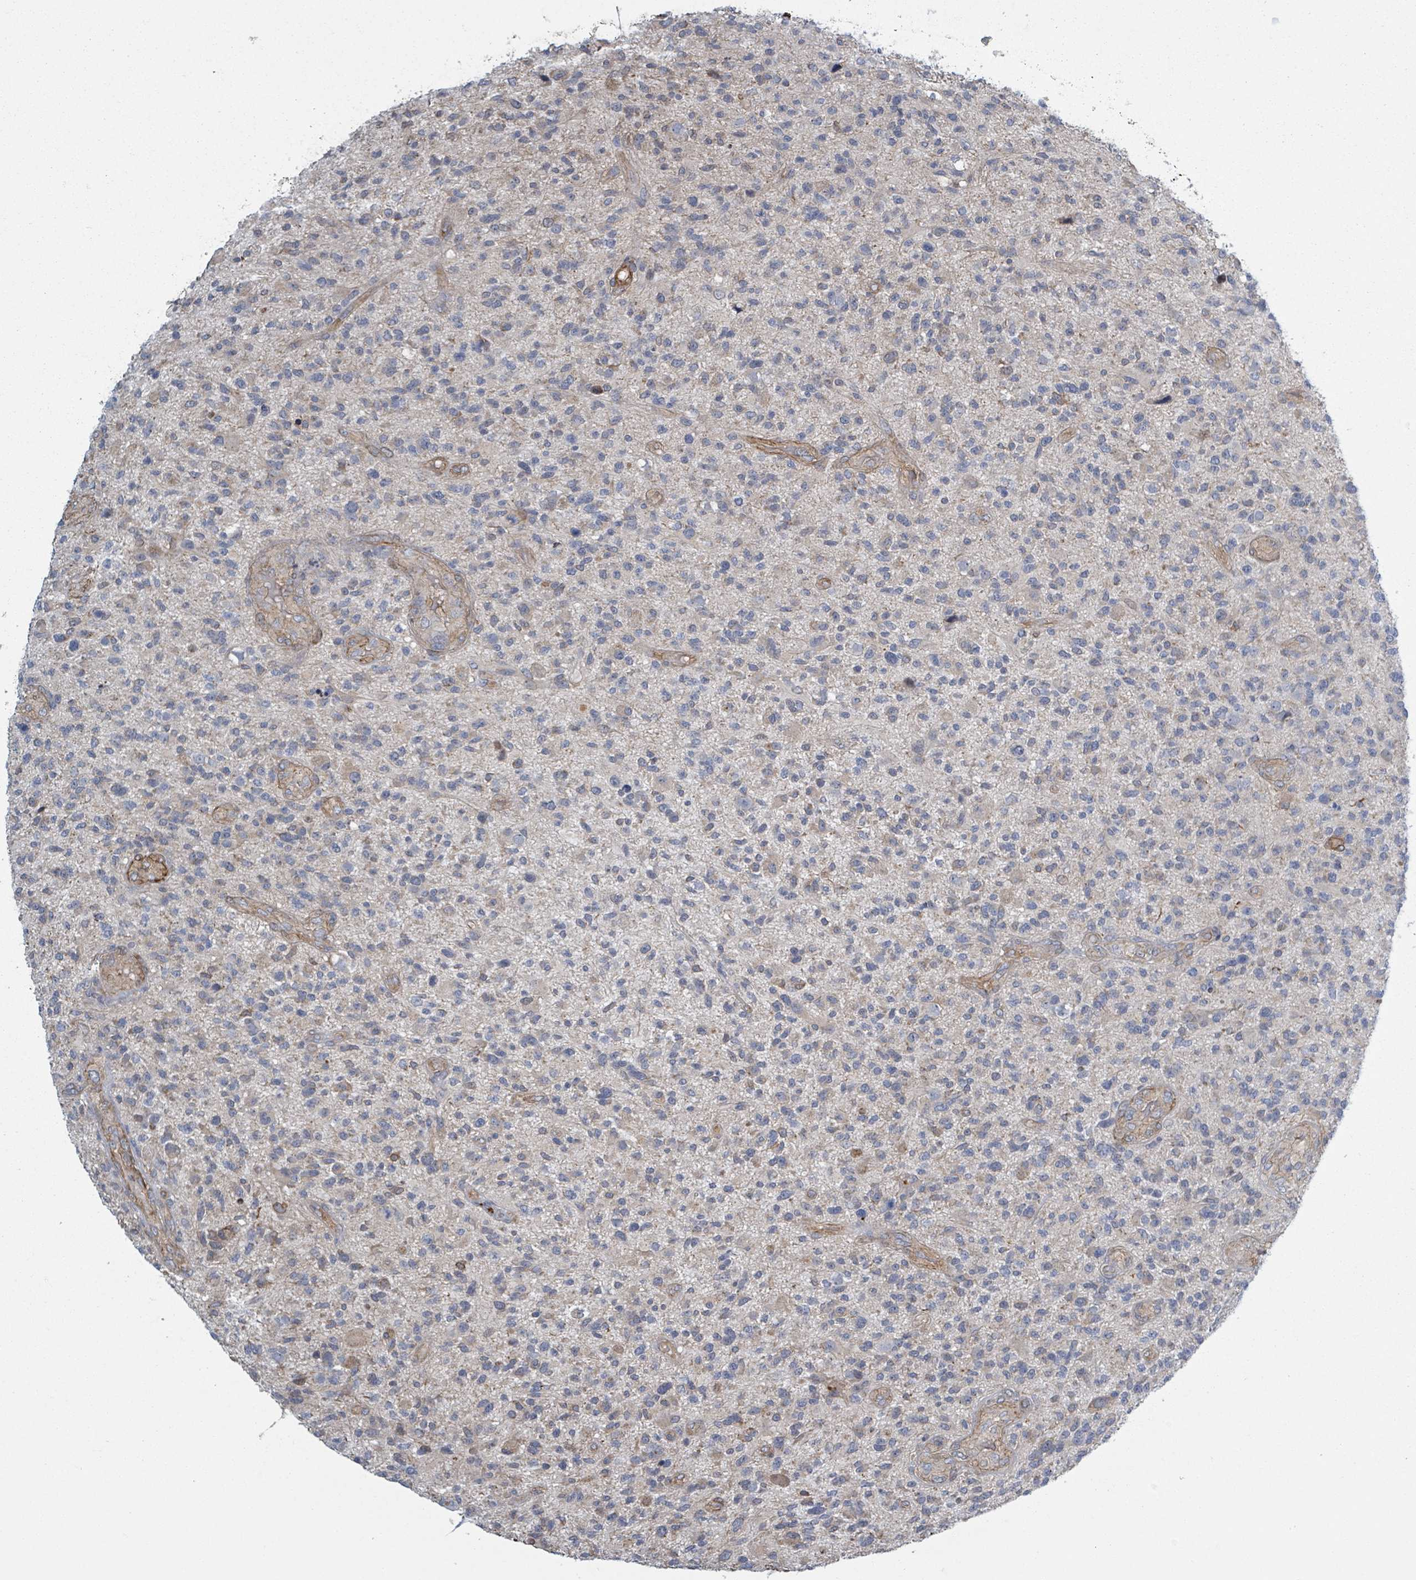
{"staining": {"intensity": "weak", "quantity": "<25%", "location": "cytoplasmic/membranous"}, "tissue": "glioma", "cell_type": "Tumor cells", "image_type": "cancer", "snomed": [{"axis": "morphology", "description": "Glioma, malignant, High grade"}, {"axis": "topography", "description": "Brain"}], "caption": "This micrograph is of glioma stained with IHC to label a protein in brown with the nuclei are counter-stained blue. There is no expression in tumor cells. (IHC, brightfield microscopy, high magnification).", "gene": "ADCK1", "patient": {"sex": "male", "age": 47}}